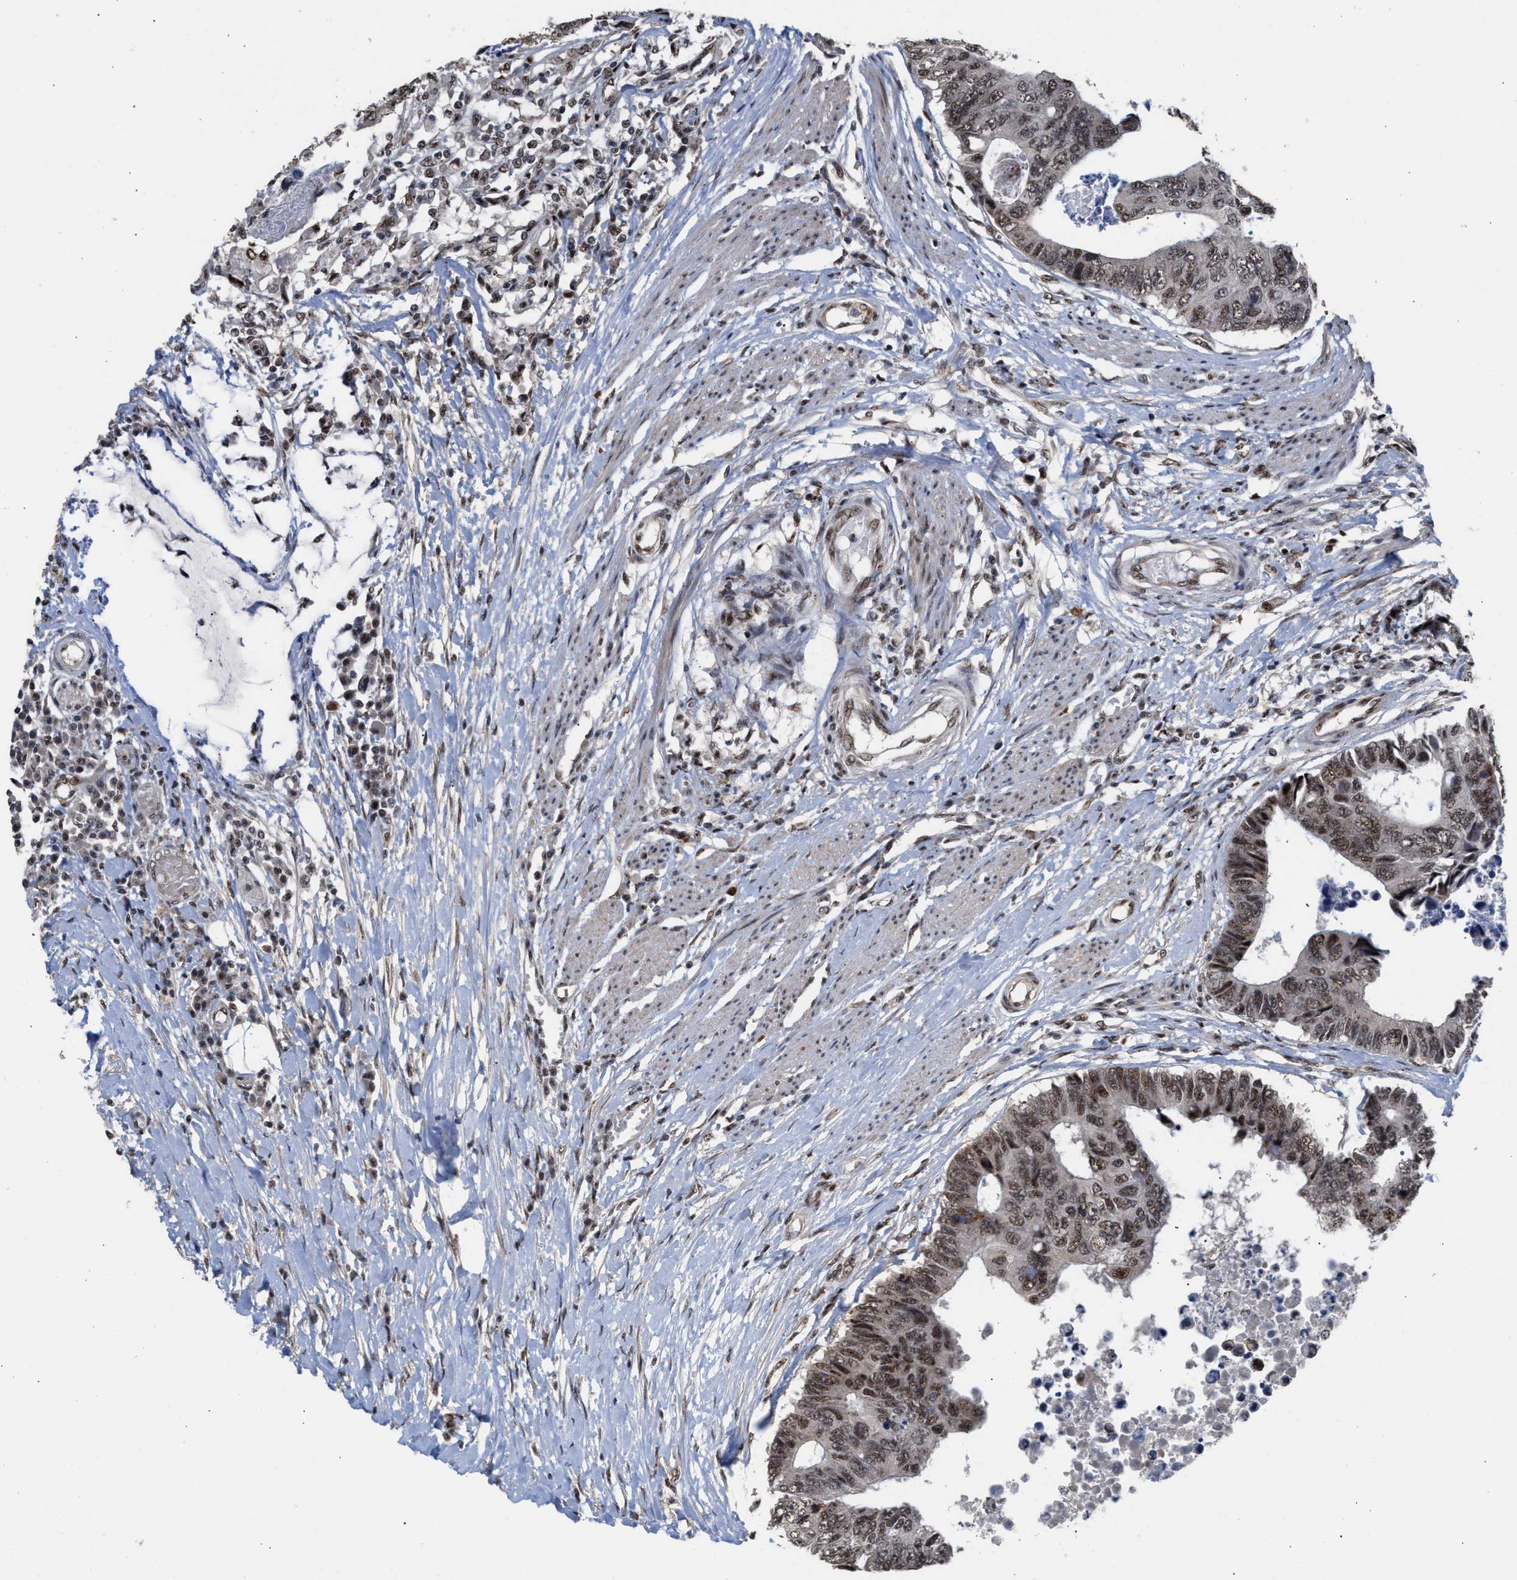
{"staining": {"intensity": "strong", "quantity": ">75%", "location": "nuclear"}, "tissue": "colorectal cancer", "cell_type": "Tumor cells", "image_type": "cancer", "snomed": [{"axis": "morphology", "description": "Adenocarcinoma, NOS"}, {"axis": "topography", "description": "Rectum"}], "caption": "The immunohistochemical stain shows strong nuclear staining in tumor cells of colorectal adenocarcinoma tissue.", "gene": "EIF4A3", "patient": {"sex": "male", "age": 84}}